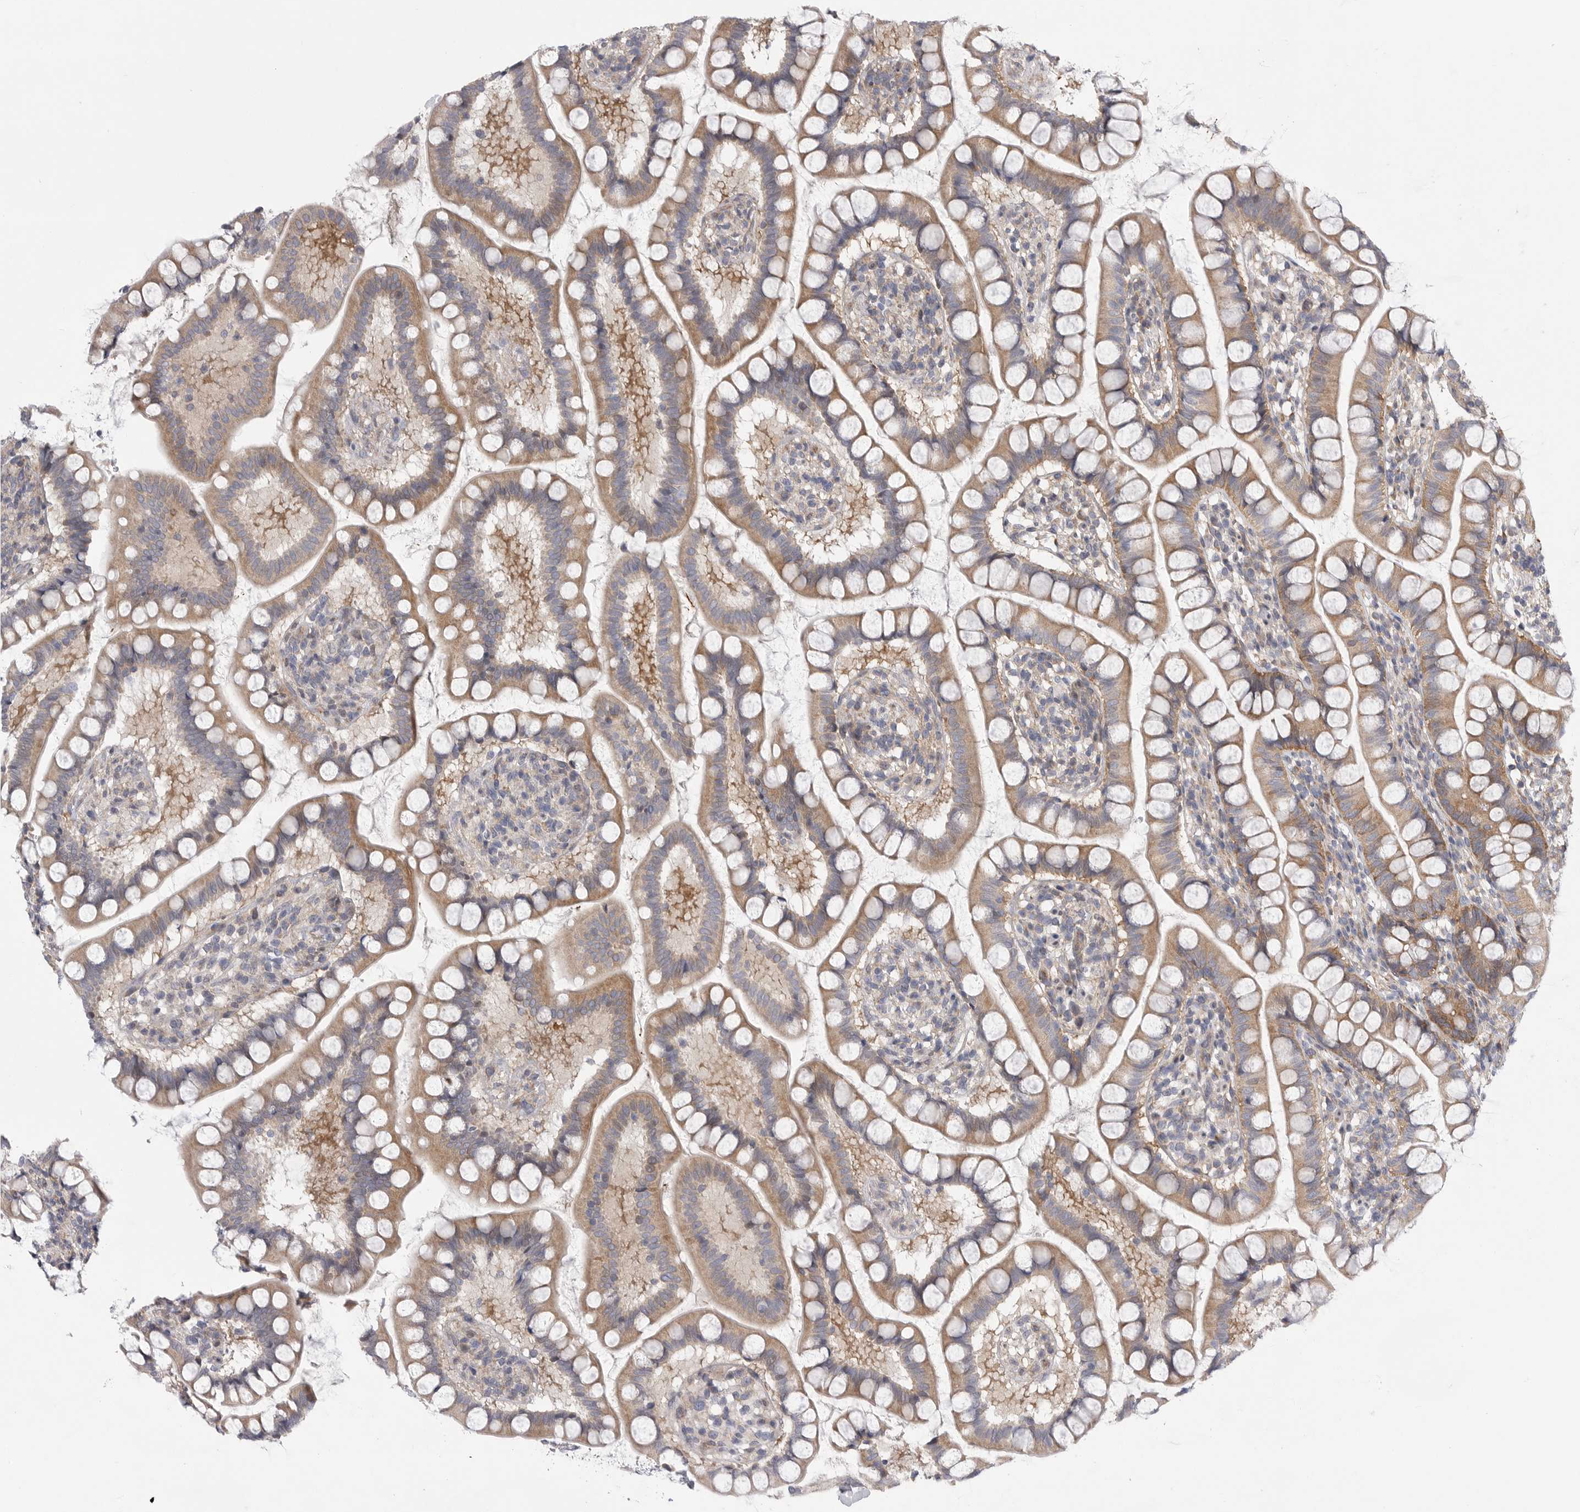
{"staining": {"intensity": "moderate", "quantity": "25%-75%", "location": "cytoplasmic/membranous"}, "tissue": "small intestine", "cell_type": "Glandular cells", "image_type": "normal", "snomed": [{"axis": "morphology", "description": "Normal tissue, NOS"}, {"axis": "topography", "description": "Small intestine"}], "caption": "Normal small intestine was stained to show a protein in brown. There is medium levels of moderate cytoplasmic/membranous positivity in approximately 25%-75% of glandular cells. (brown staining indicates protein expression, while blue staining denotes nuclei).", "gene": "FBXO43", "patient": {"sex": "female", "age": 84}}